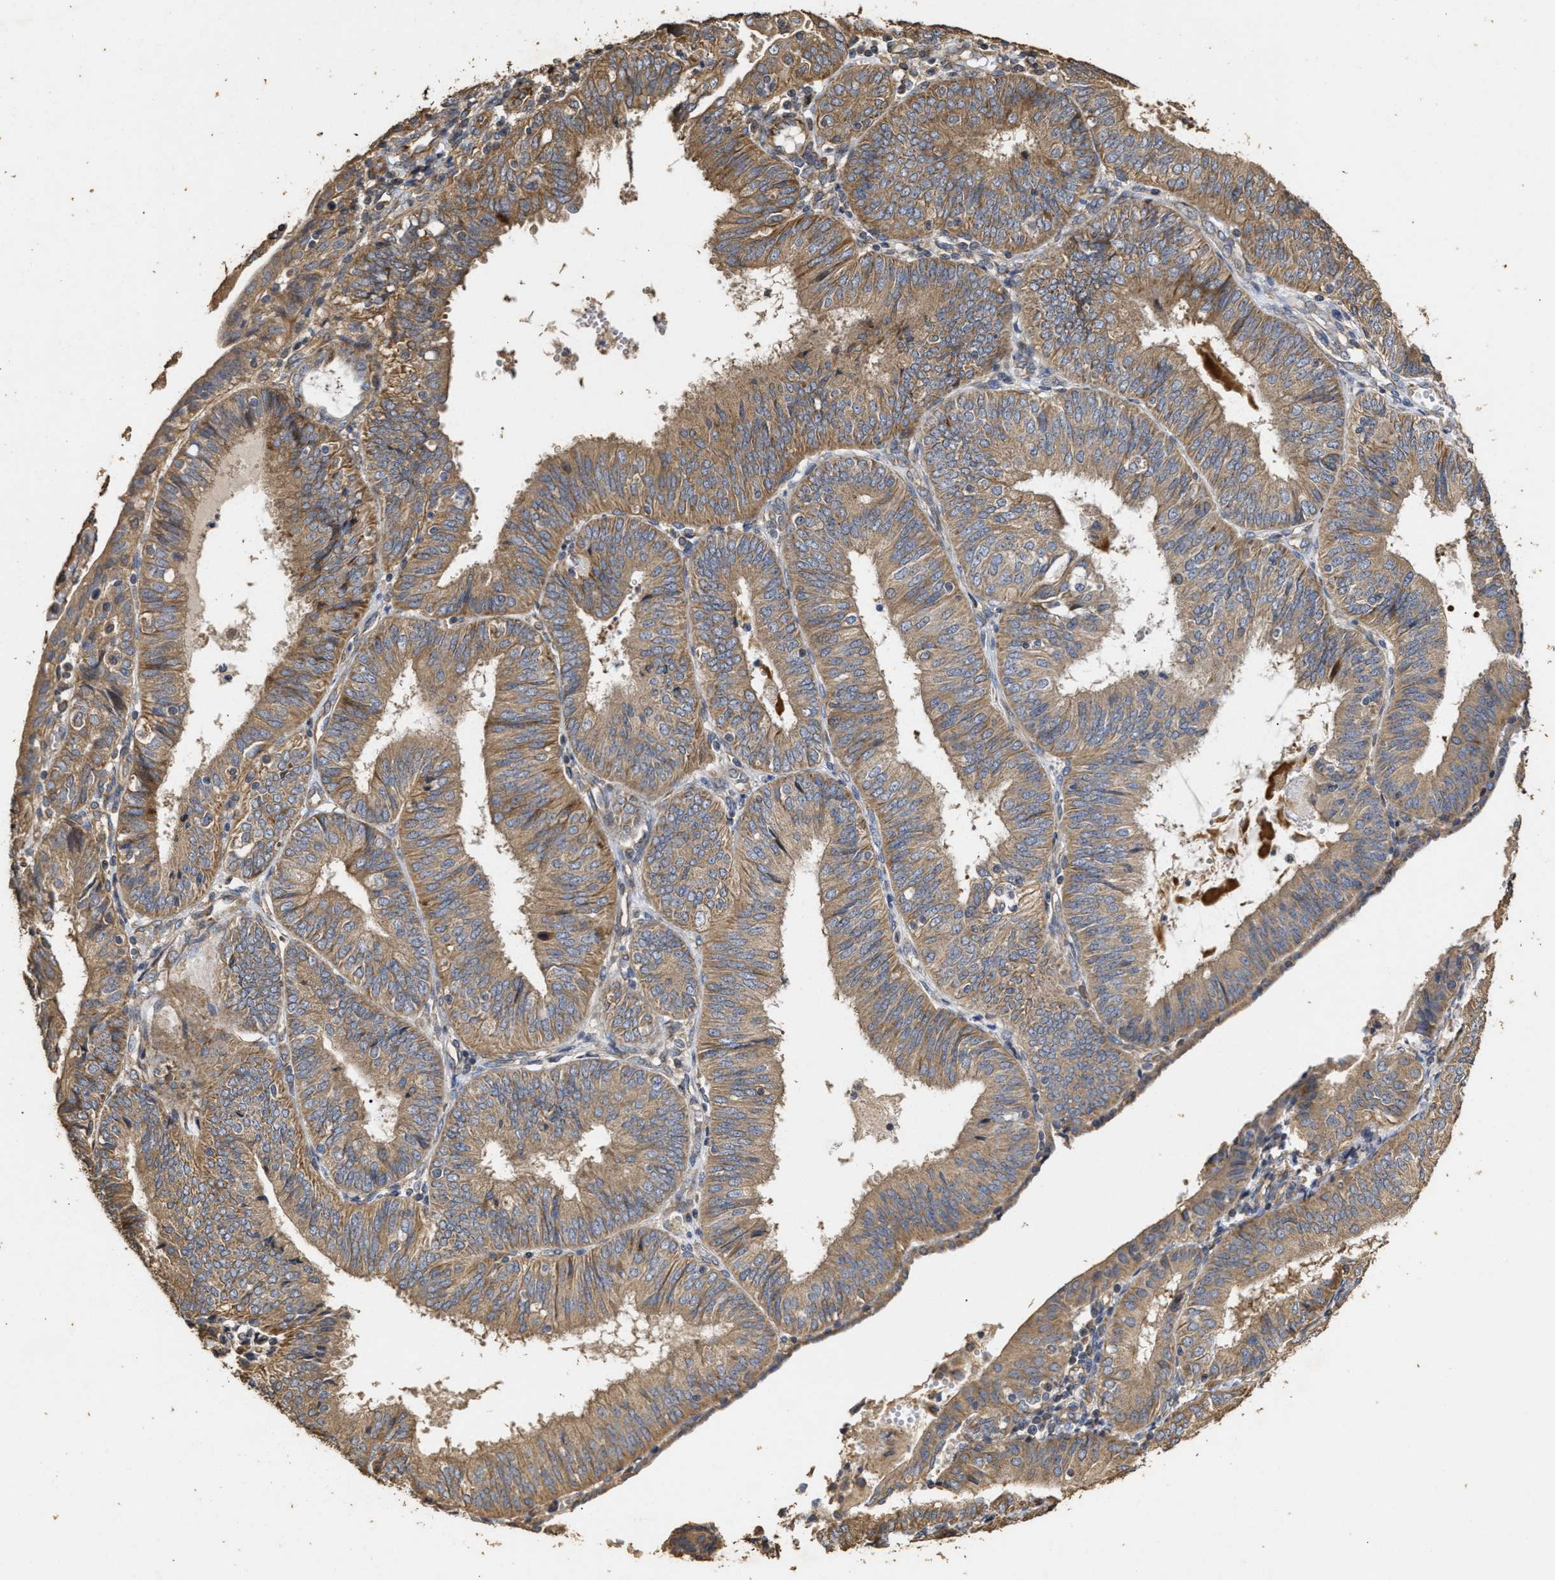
{"staining": {"intensity": "moderate", "quantity": ">75%", "location": "cytoplasmic/membranous"}, "tissue": "endometrial cancer", "cell_type": "Tumor cells", "image_type": "cancer", "snomed": [{"axis": "morphology", "description": "Adenocarcinoma, NOS"}, {"axis": "topography", "description": "Endometrium"}], "caption": "Immunohistochemical staining of human adenocarcinoma (endometrial) reveals medium levels of moderate cytoplasmic/membranous protein expression in approximately >75% of tumor cells.", "gene": "NAV1", "patient": {"sex": "female", "age": 58}}